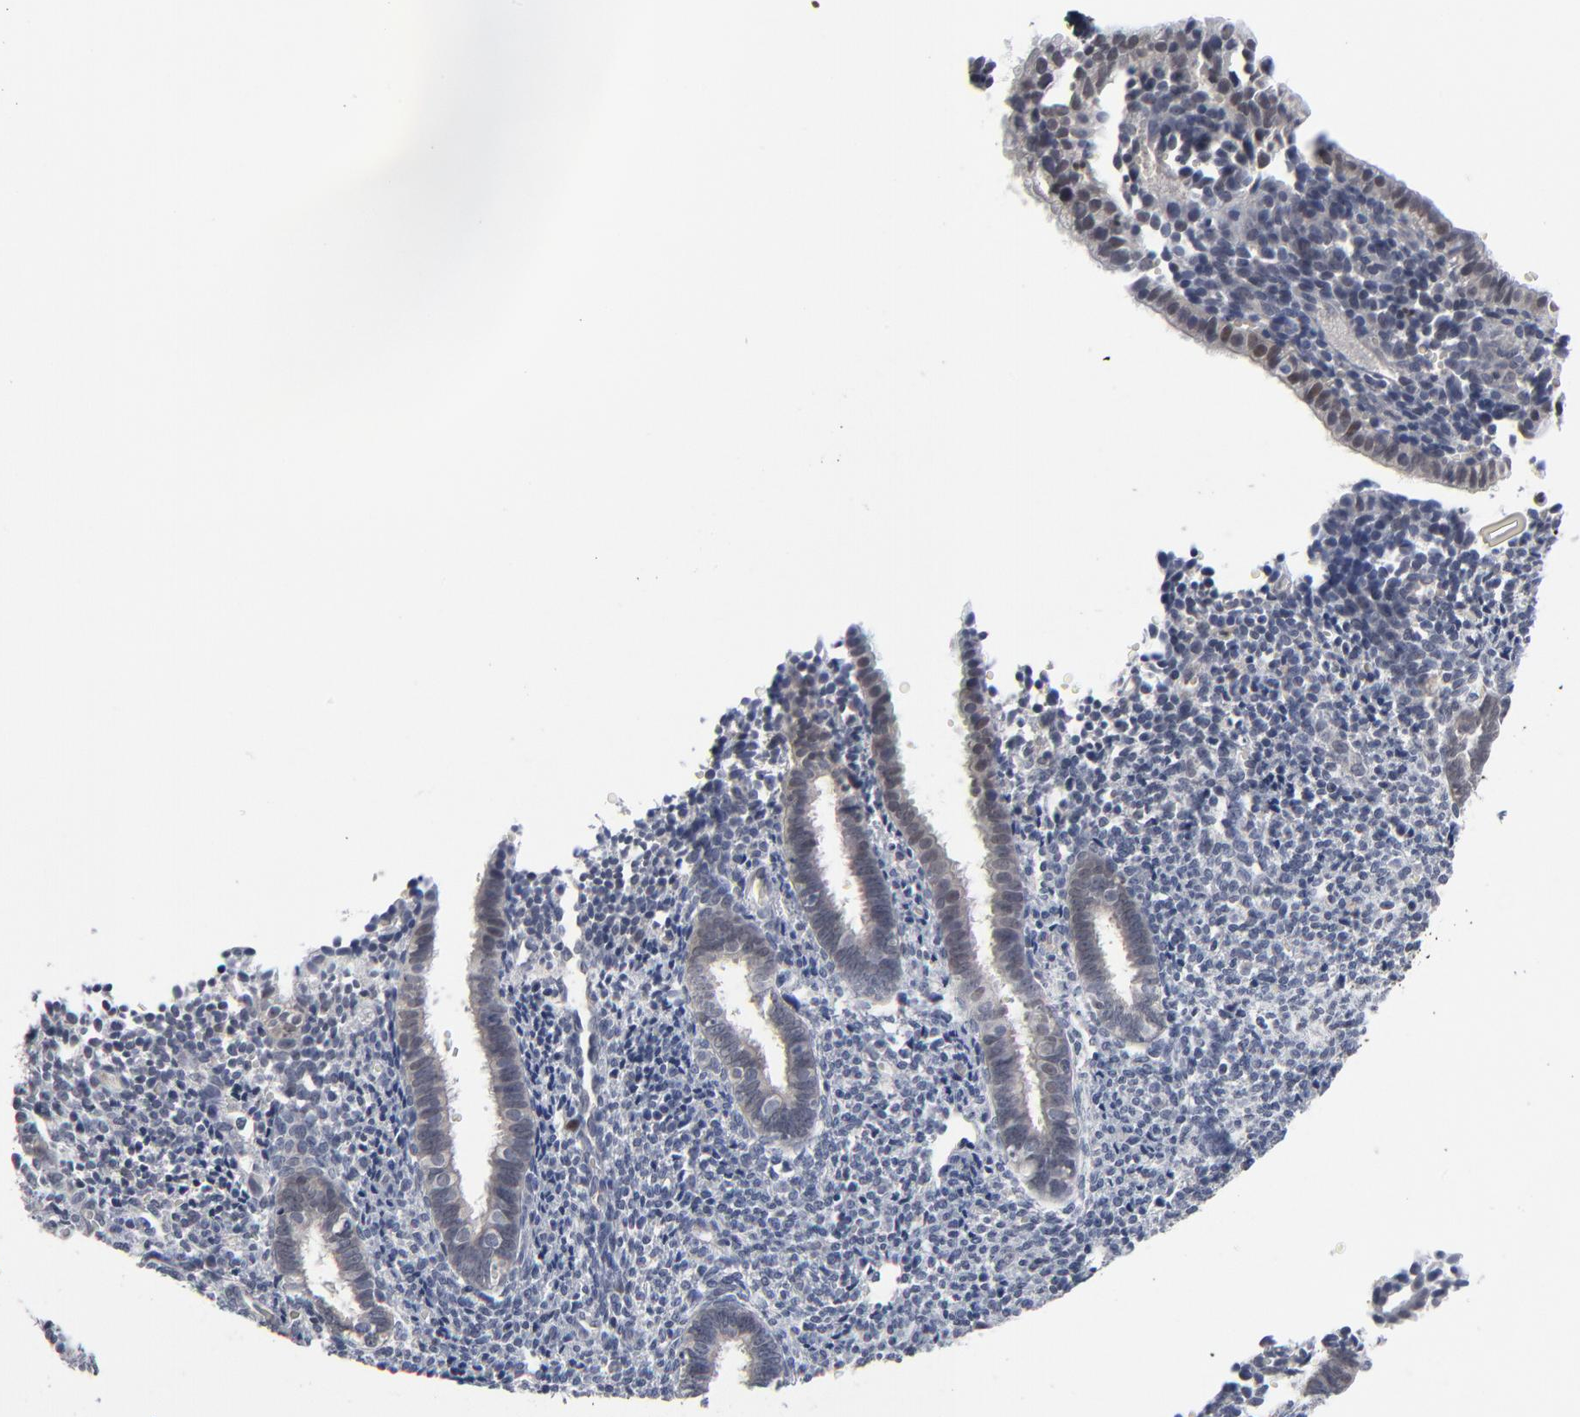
{"staining": {"intensity": "negative", "quantity": "none", "location": "none"}, "tissue": "endometrium", "cell_type": "Cells in endometrial stroma", "image_type": "normal", "snomed": [{"axis": "morphology", "description": "Normal tissue, NOS"}, {"axis": "topography", "description": "Endometrium"}], "caption": "DAB (3,3'-diaminobenzidine) immunohistochemical staining of unremarkable human endometrium demonstrates no significant expression in cells in endometrial stroma. The staining was performed using DAB to visualize the protein expression in brown, while the nuclei were stained in blue with hematoxylin (Magnification: 20x).", "gene": "FOXN2", "patient": {"sex": "female", "age": 27}}